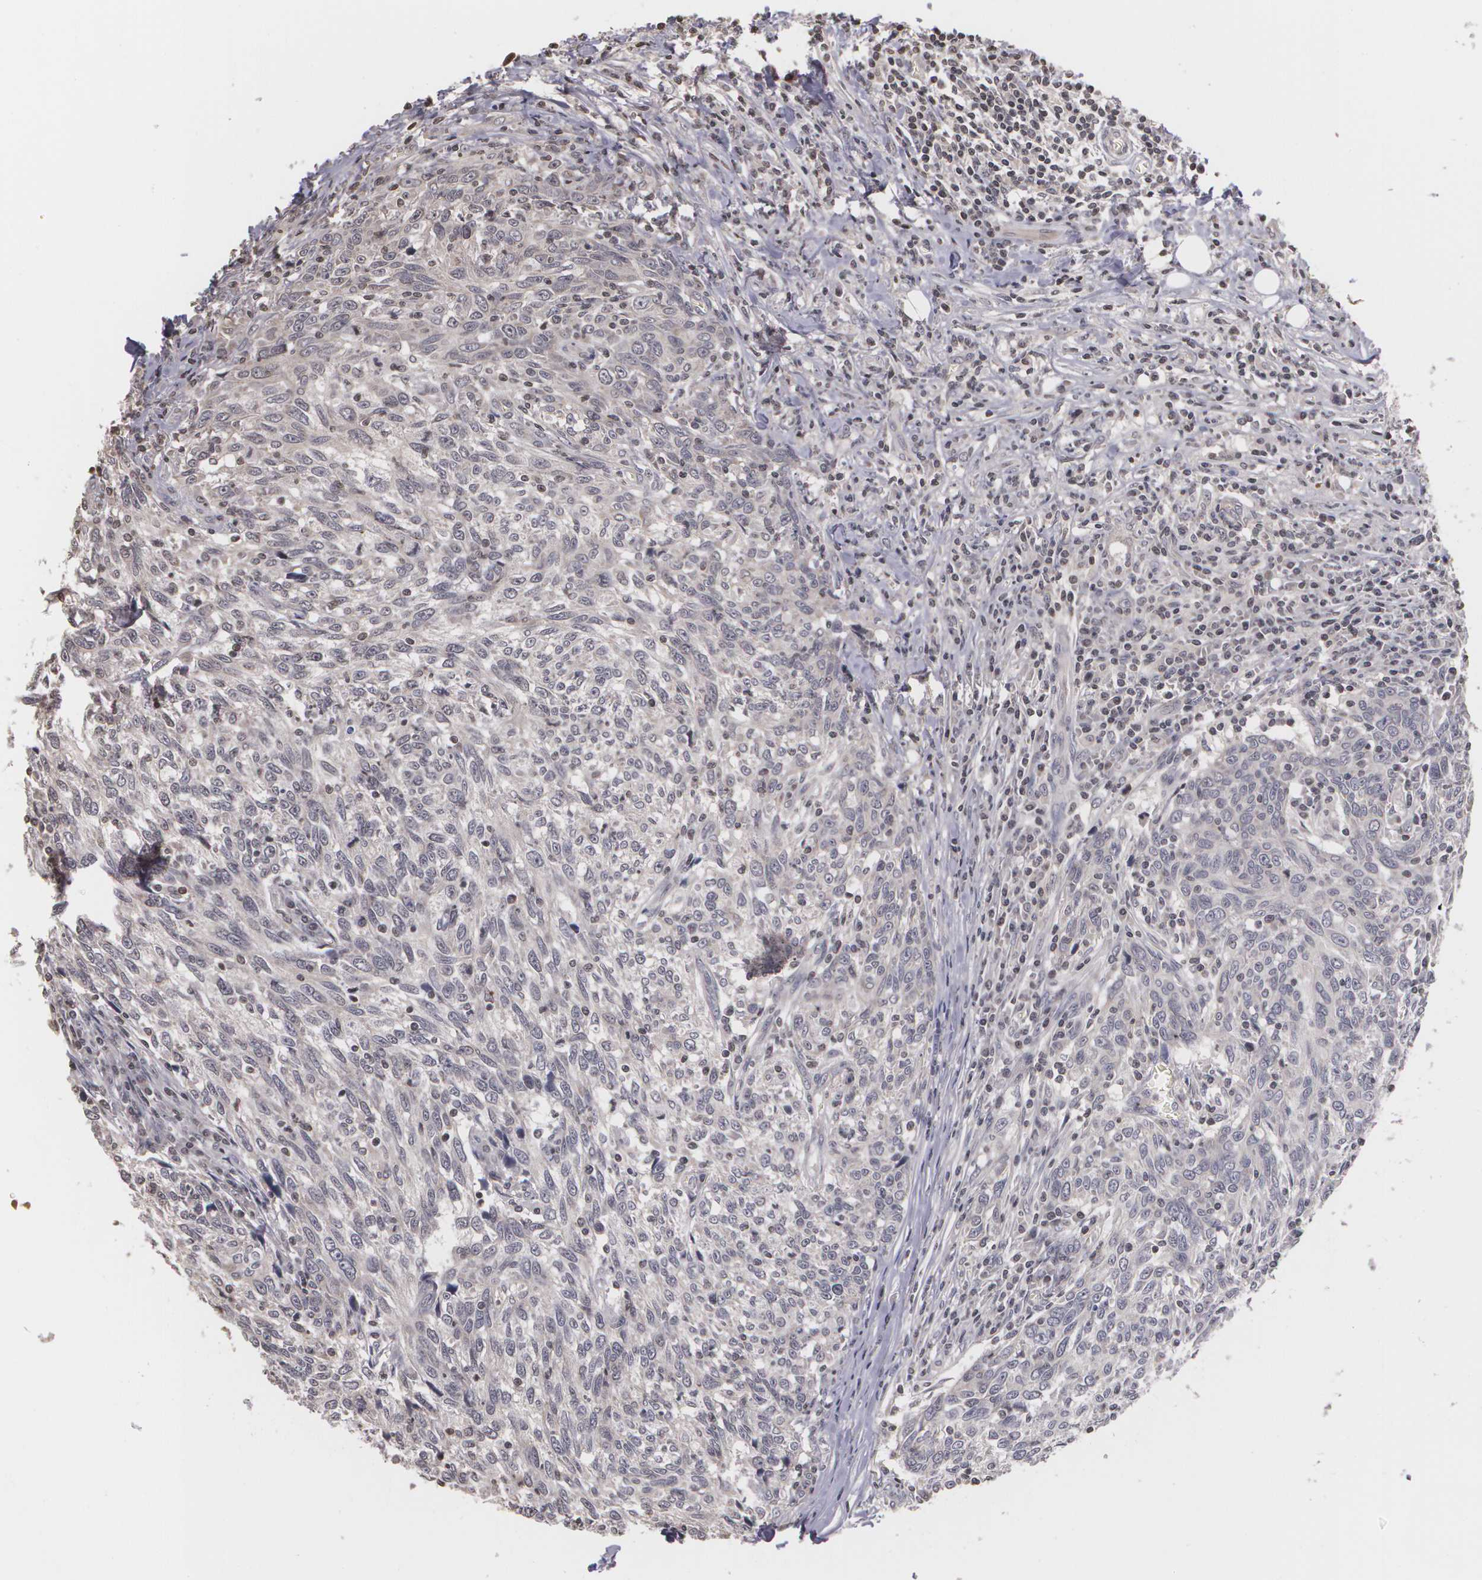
{"staining": {"intensity": "negative", "quantity": "none", "location": "none"}, "tissue": "breast cancer", "cell_type": "Tumor cells", "image_type": "cancer", "snomed": [{"axis": "morphology", "description": "Duct carcinoma"}, {"axis": "topography", "description": "Breast"}], "caption": "A photomicrograph of breast cancer (invasive ductal carcinoma) stained for a protein shows no brown staining in tumor cells.", "gene": "THRB", "patient": {"sex": "female", "age": 50}}